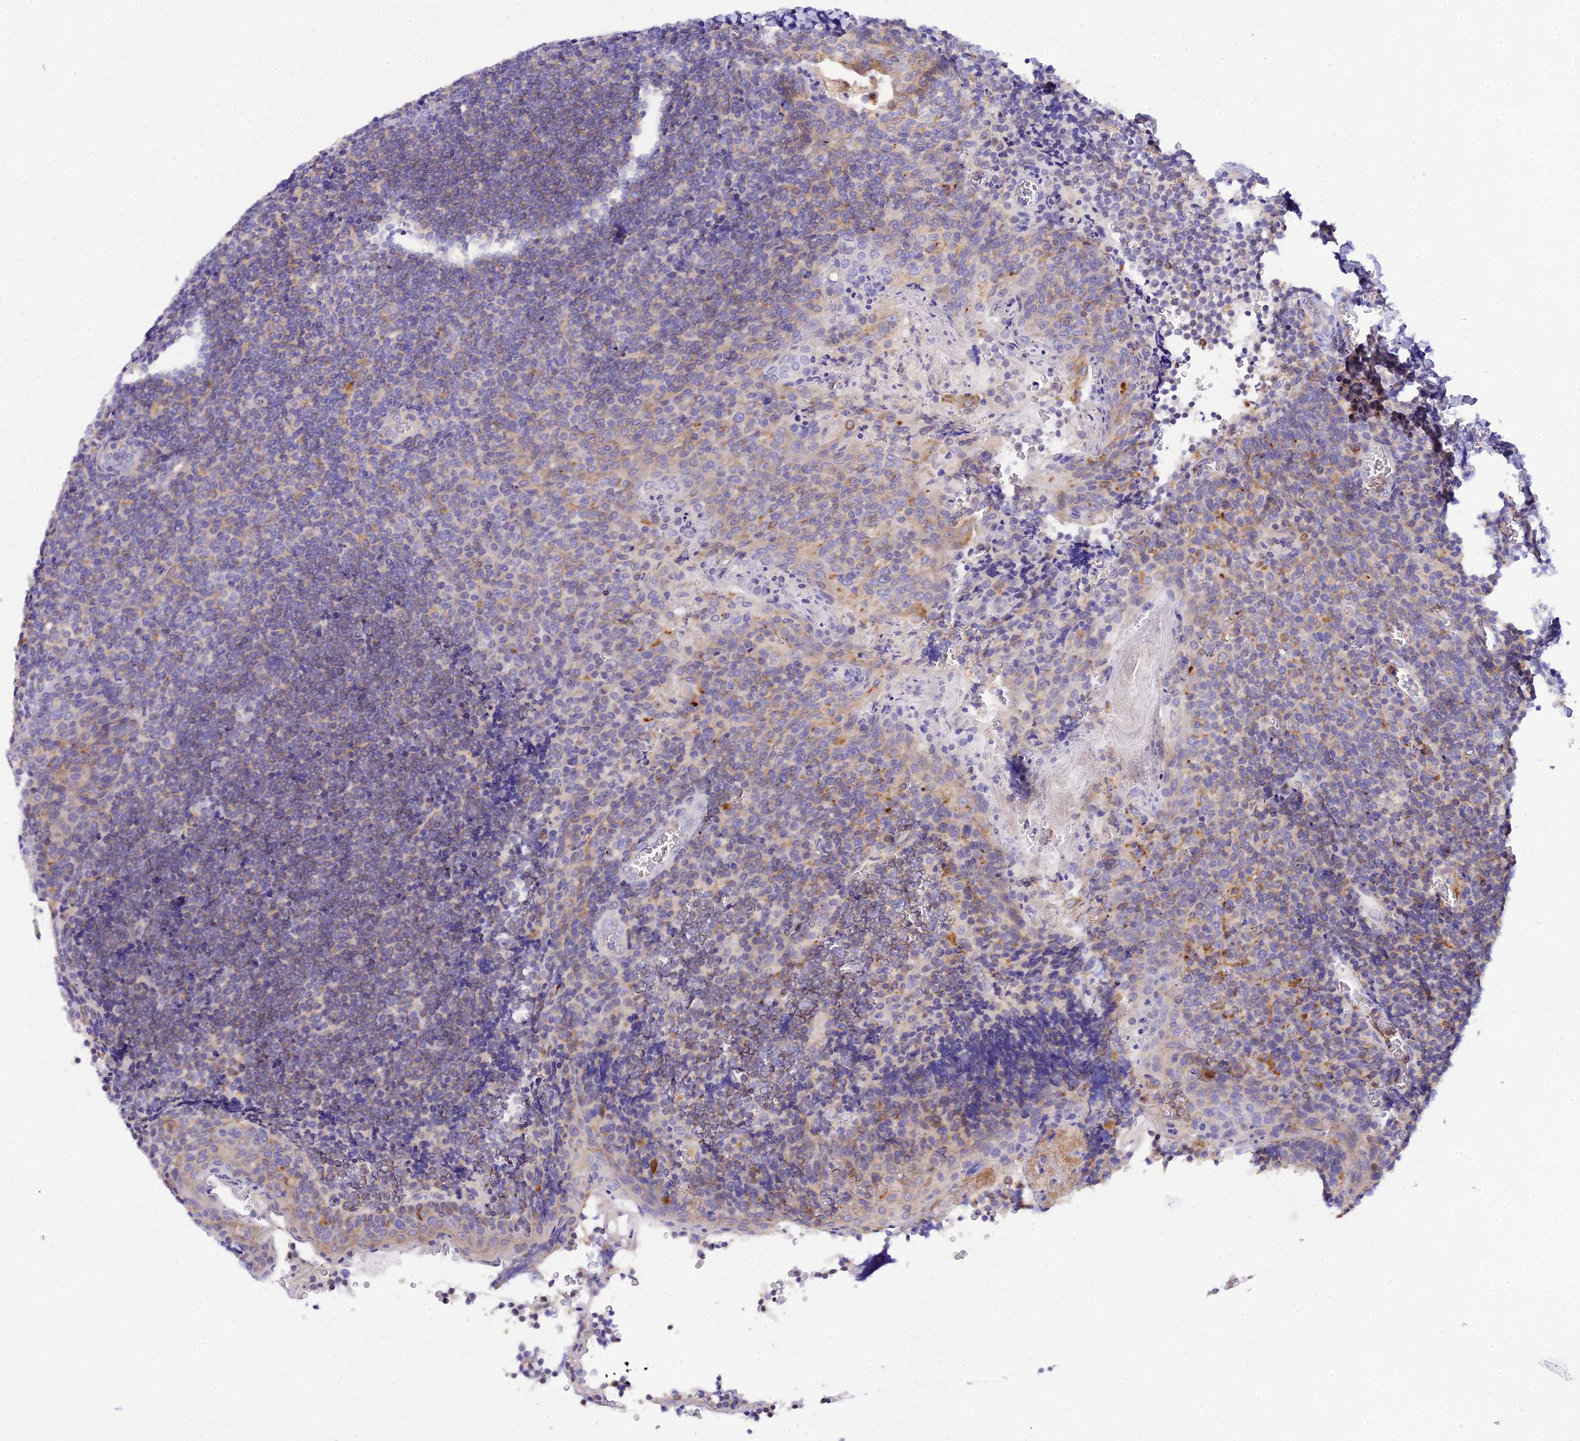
{"staining": {"intensity": "negative", "quantity": "none", "location": "none"}, "tissue": "tonsil", "cell_type": "Germinal center cells", "image_type": "normal", "snomed": [{"axis": "morphology", "description": "Normal tissue, NOS"}, {"axis": "topography", "description": "Tonsil"}], "caption": "DAB (3,3'-diaminobenzidine) immunohistochemical staining of benign human tonsil displays no significant staining in germinal center cells. (DAB (3,3'-diaminobenzidine) immunohistochemistry with hematoxylin counter stain).", "gene": "ARL8A", "patient": {"sex": "male", "age": 27}}